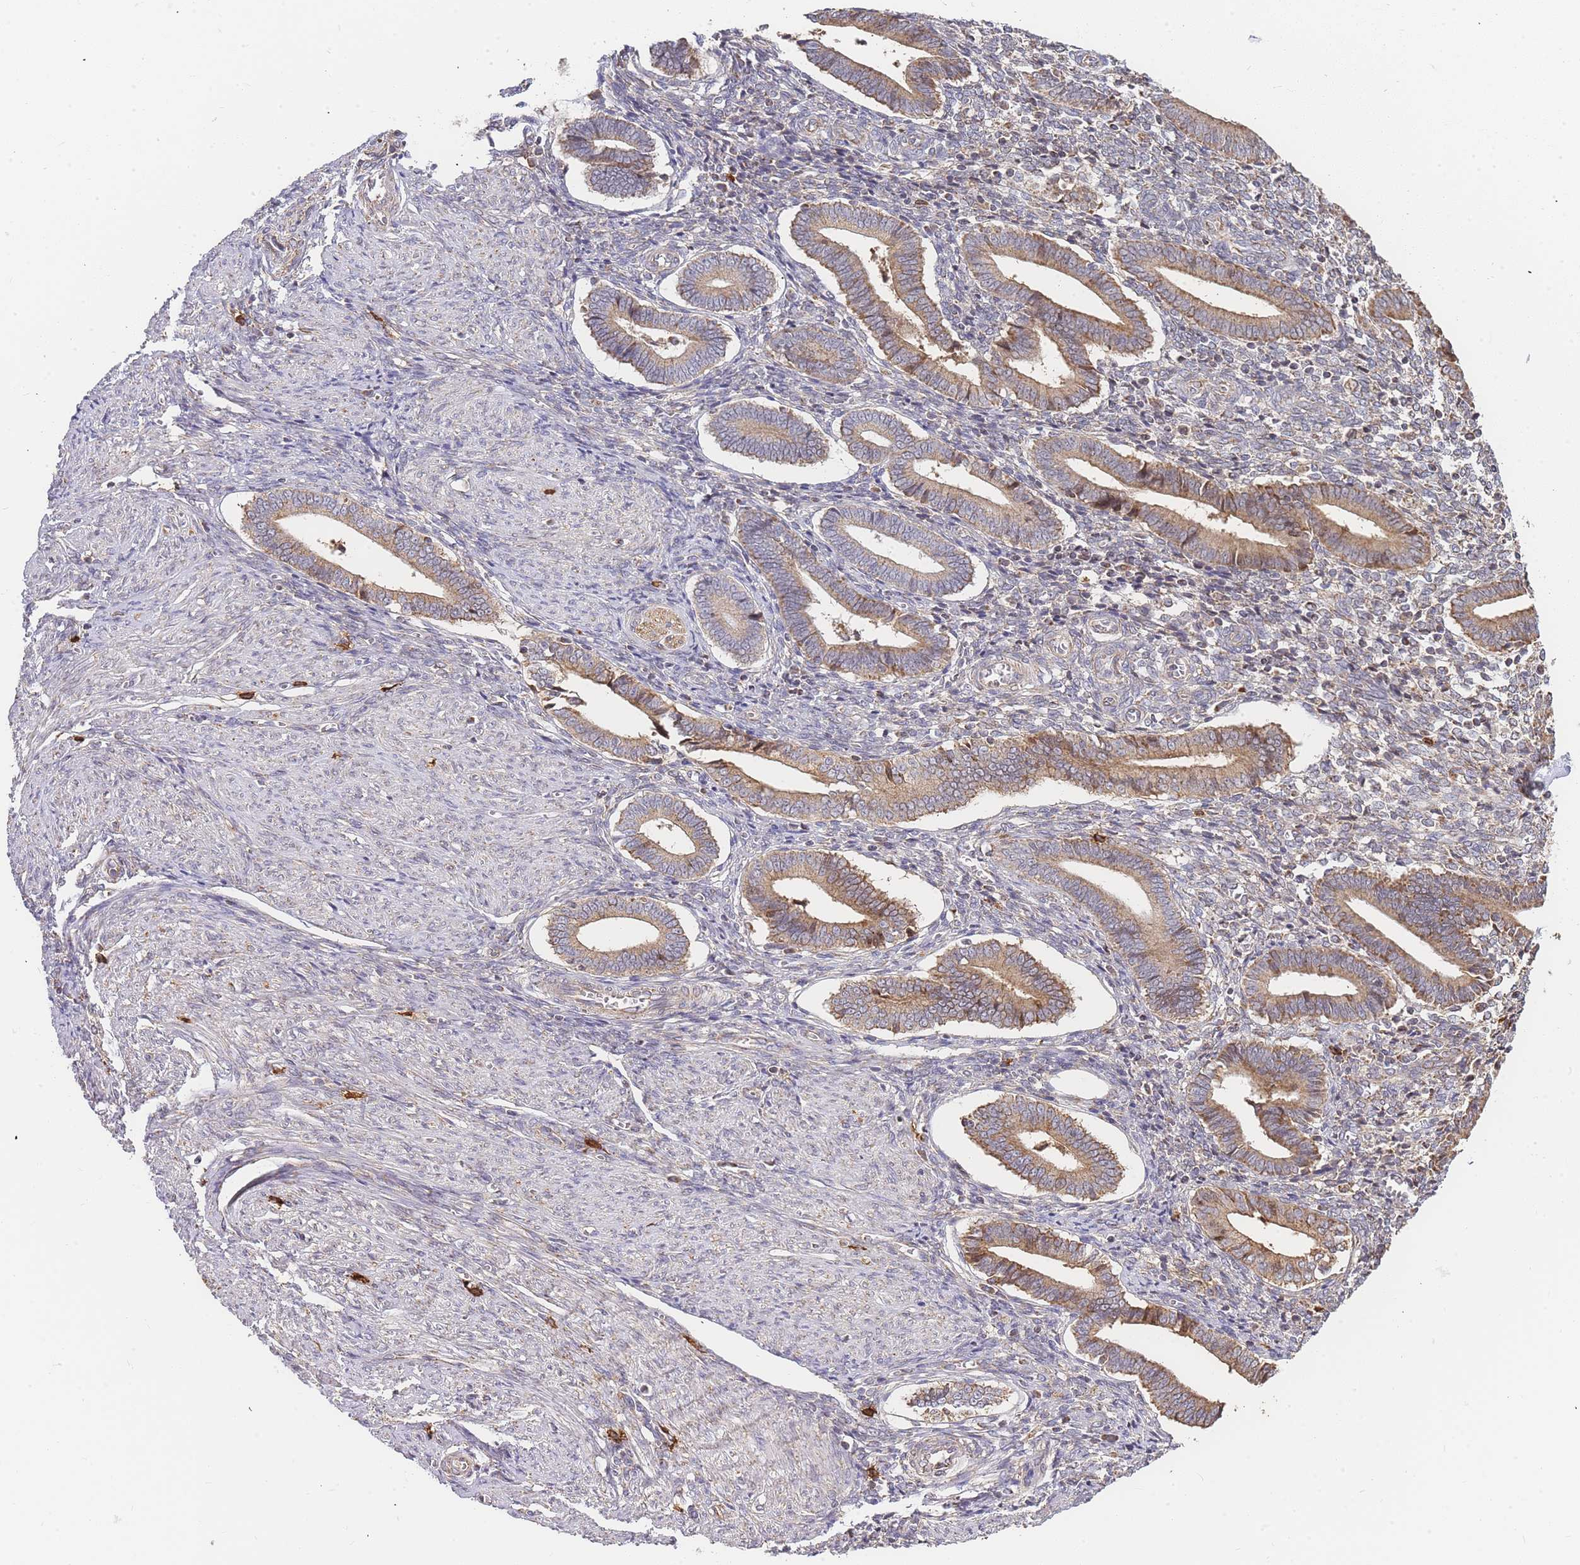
{"staining": {"intensity": "weak", "quantity": "25%-75%", "location": "cytoplasmic/membranous"}, "tissue": "endometrium", "cell_type": "Cells in endometrial stroma", "image_type": "normal", "snomed": [{"axis": "morphology", "description": "Normal tissue, NOS"}, {"axis": "topography", "description": "Other"}, {"axis": "topography", "description": "Endometrium"}], "caption": "Weak cytoplasmic/membranous staining is appreciated in approximately 25%-75% of cells in endometrial stroma in benign endometrium. The protein of interest is stained brown, and the nuclei are stained in blue (DAB (3,3'-diaminobenzidine) IHC with brightfield microscopy, high magnification).", "gene": "ADCY9", "patient": {"sex": "female", "age": 44}}